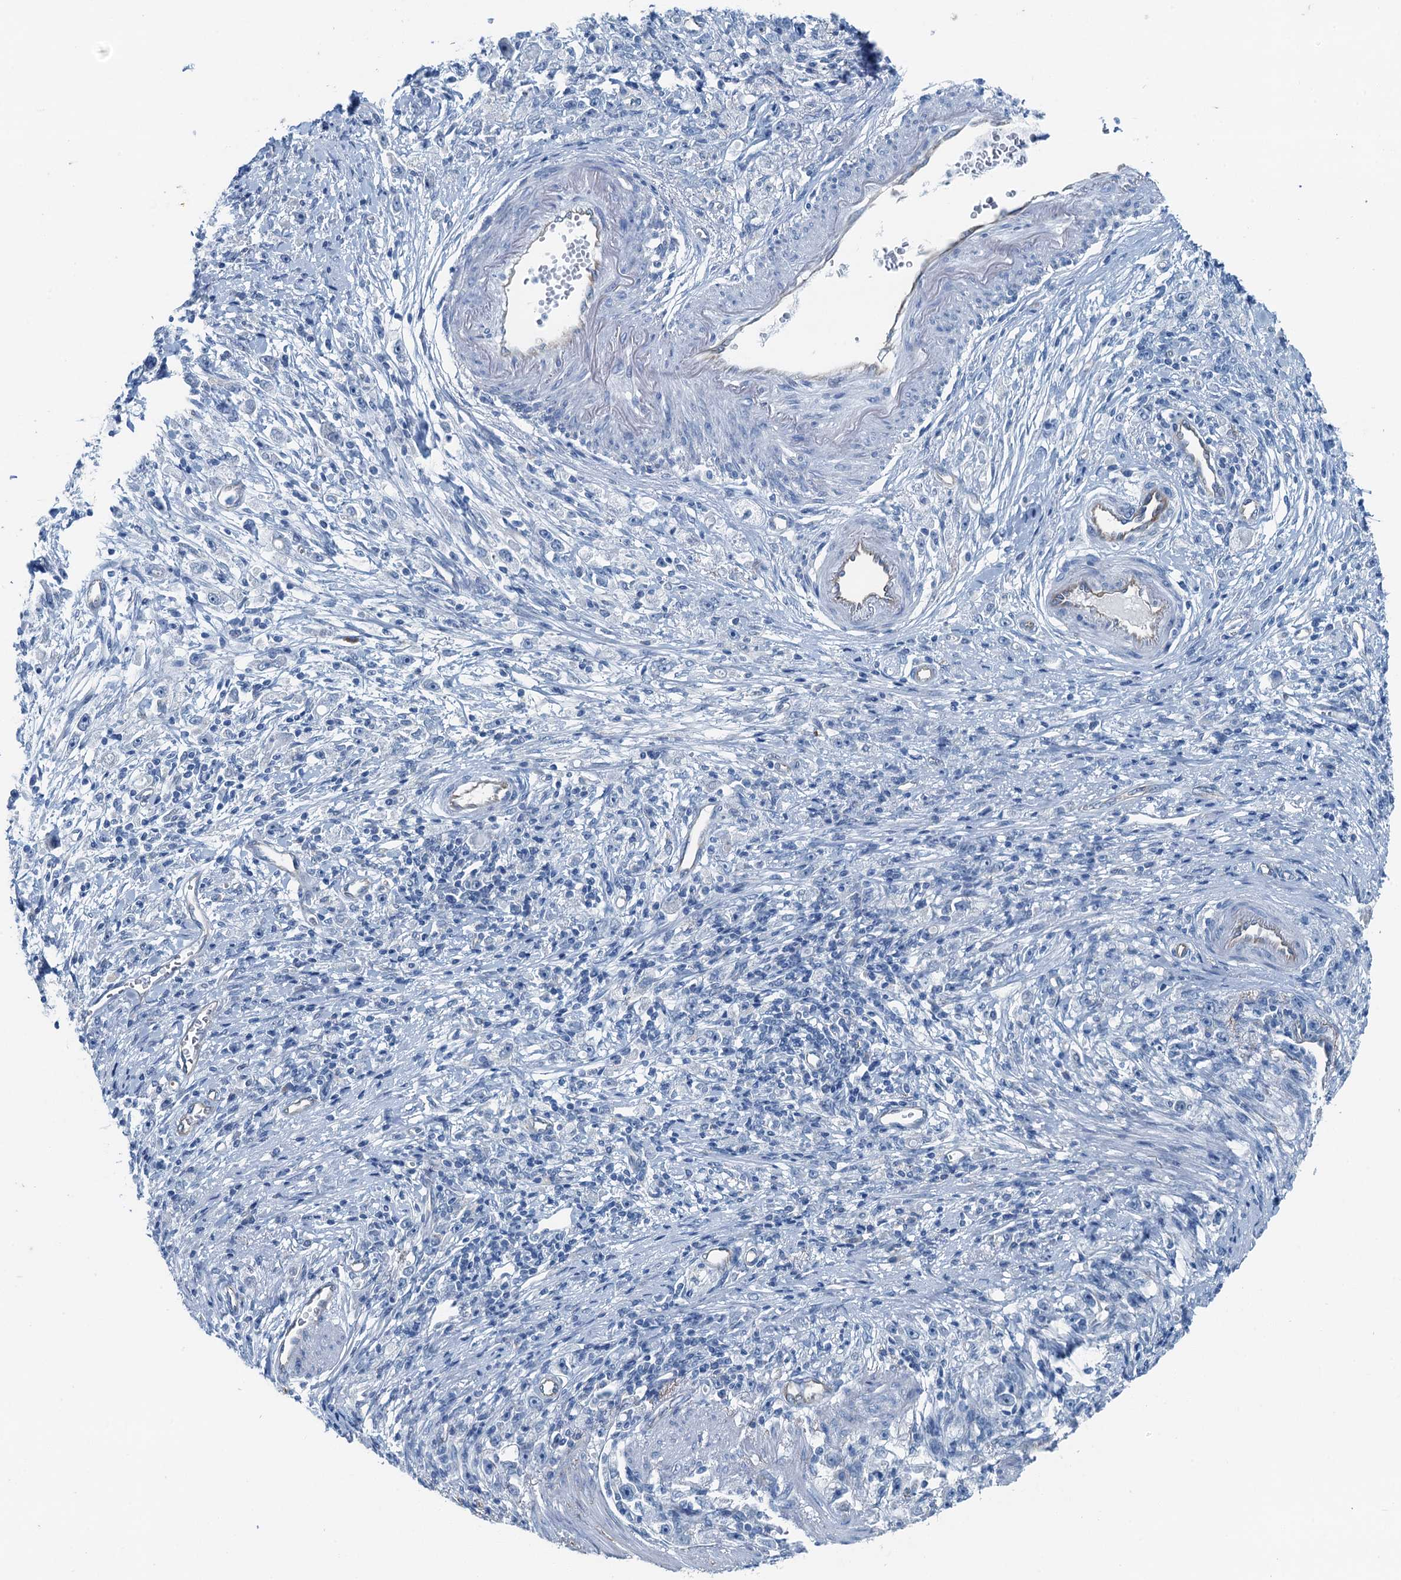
{"staining": {"intensity": "negative", "quantity": "none", "location": "none"}, "tissue": "stomach cancer", "cell_type": "Tumor cells", "image_type": "cancer", "snomed": [{"axis": "morphology", "description": "Adenocarcinoma, NOS"}, {"axis": "topography", "description": "Stomach"}], "caption": "Tumor cells show no significant expression in stomach cancer (adenocarcinoma). Brightfield microscopy of IHC stained with DAB (brown) and hematoxylin (blue), captured at high magnification.", "gene": "GFOD2", "patient": {"sex": "female", "age": 59}}